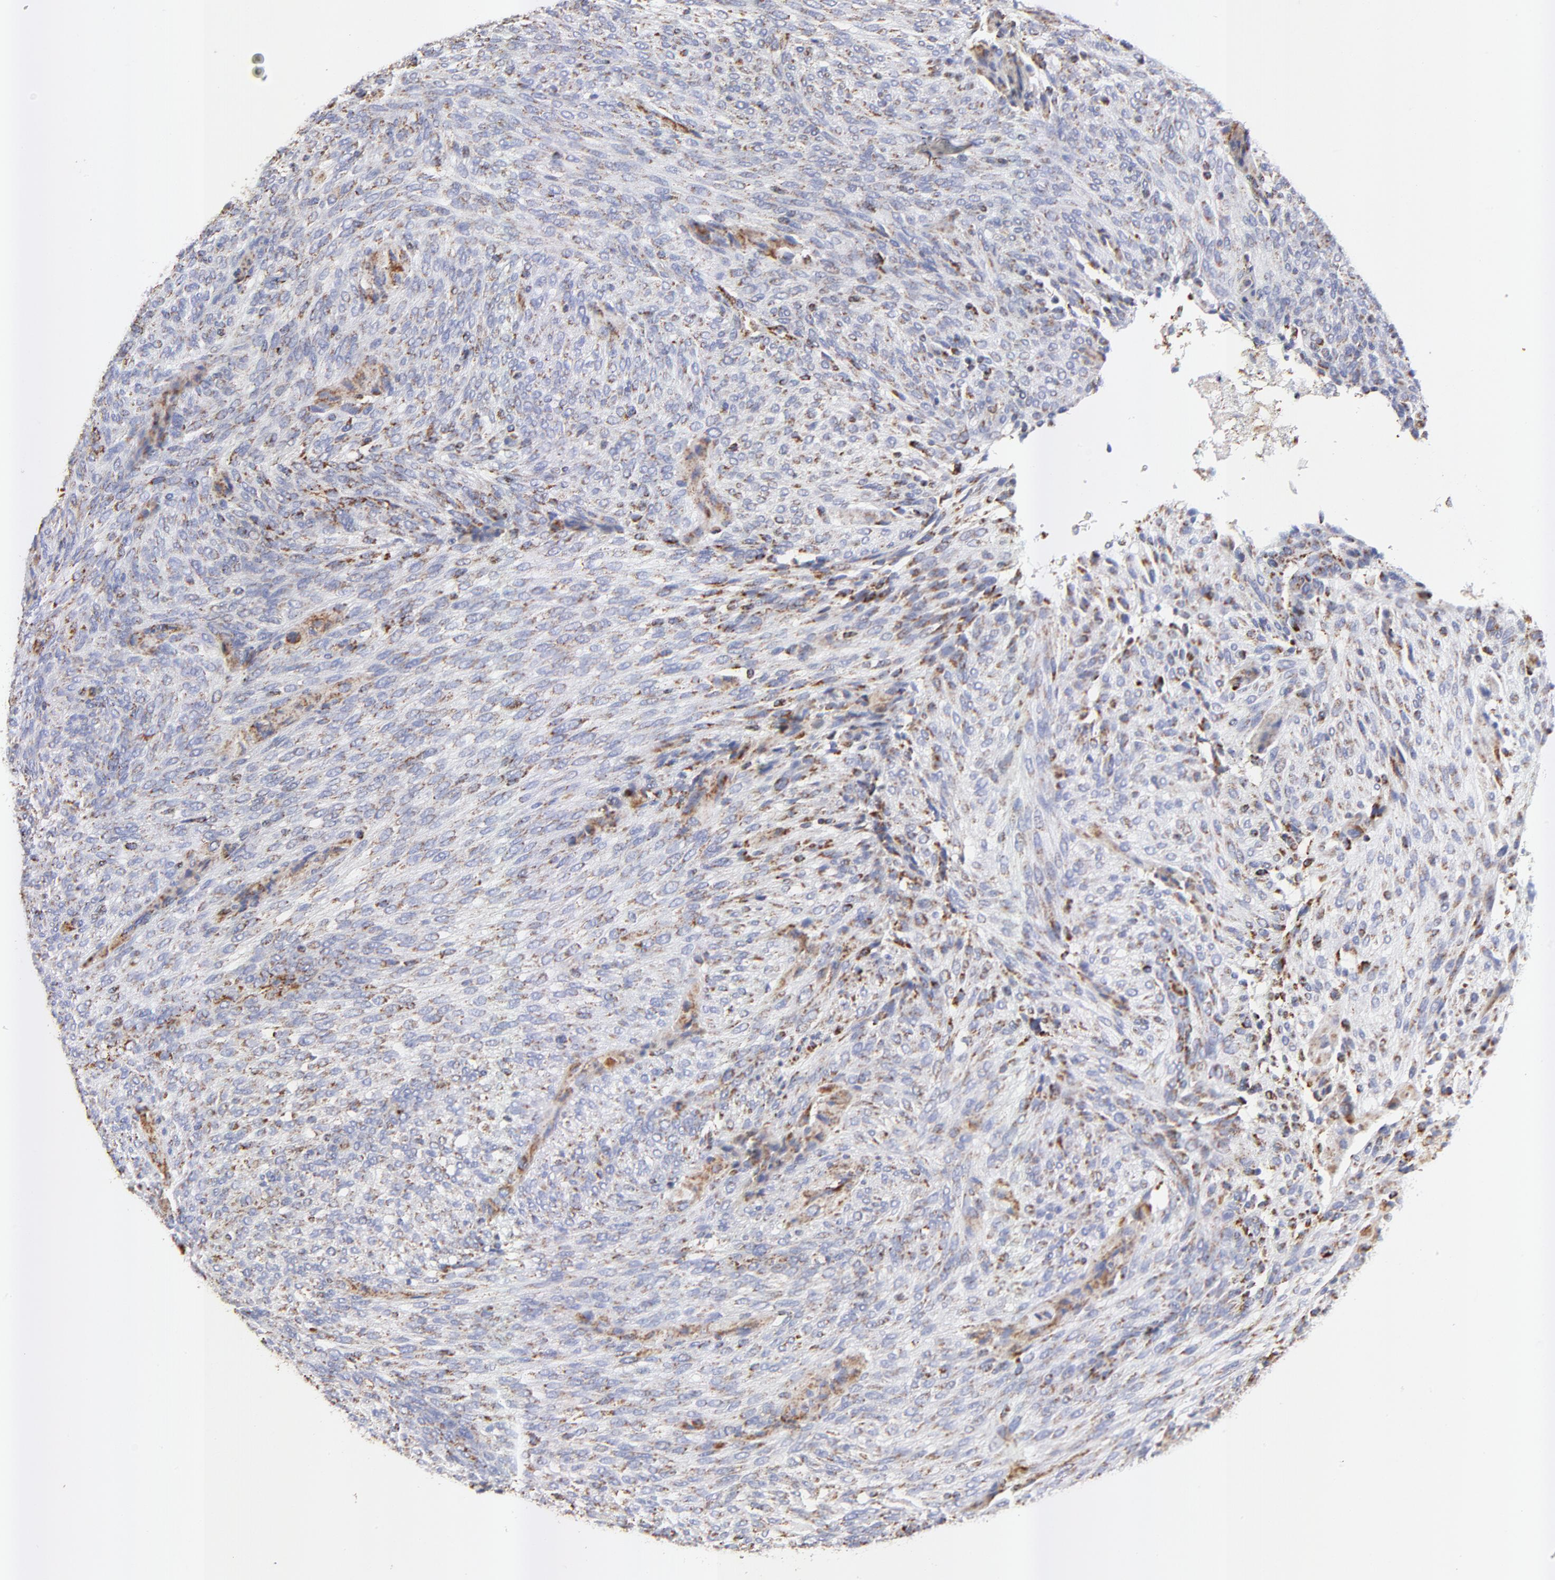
{"staining": {"intensity": "weak", "quantity": "25%-75%", "location": "cytoplasmic/membranous"}, "tissue": "glioma", "cell_type": "Tumor cells", "image_type": "cancer", "snomed": [{"axis": "morphology", "description": "Glioma, malignant, High grade"}, {"axis": "topography", "description": "Cerebral cortex"}], "caption": "This histopathology image demonstrates high-grade glioma (malignant) stained with immunohistochemistry to label a protein in brown. The cytoplasmic/membranous of tumor cells show weak positivity for the protein. Nuclei are counter-stained blue.", "gene": "COX4I1", "patient": {"sex": "female", "age": 55}}